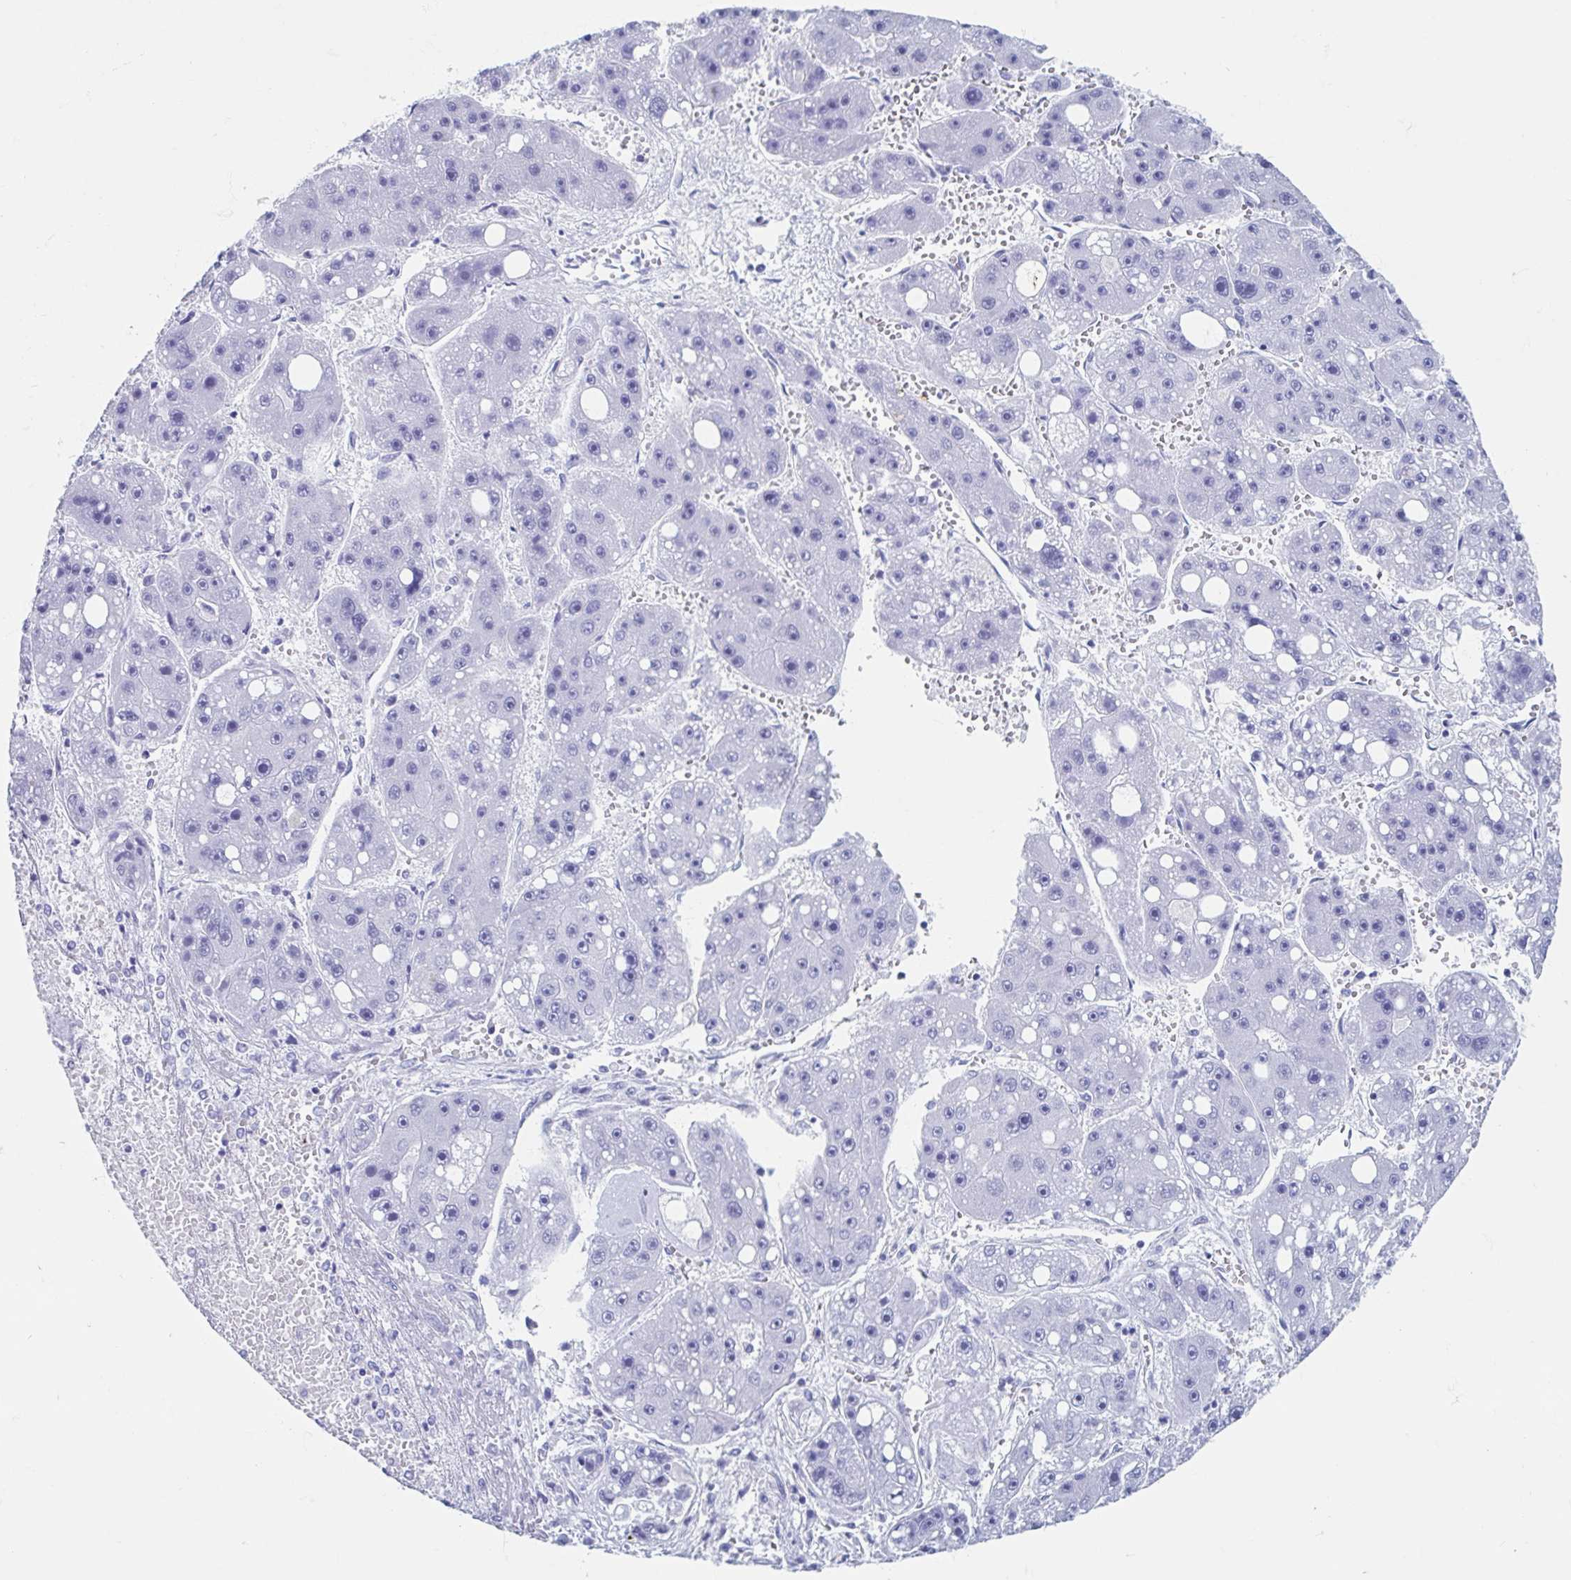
{"staining": {"intensity": "negative", "quantity": "none", "location": "none"}, "tissue": "liver cancer", "cell_type": "Tumor cells", "image_type": "cancer", "snomed": [{"axis": "morphology", "description": "Carcinoma, Hepatocellular, NOS"}, {"axis": "topography", "description": "Liver"}], "caption": "Liver cancer (hepatocellular carcinoma) was stained to show a protein in brown. There is no significant expression in tumor cells.", "gene": "HDGFL1", "patient": {"sex": "female", "age": 61}}